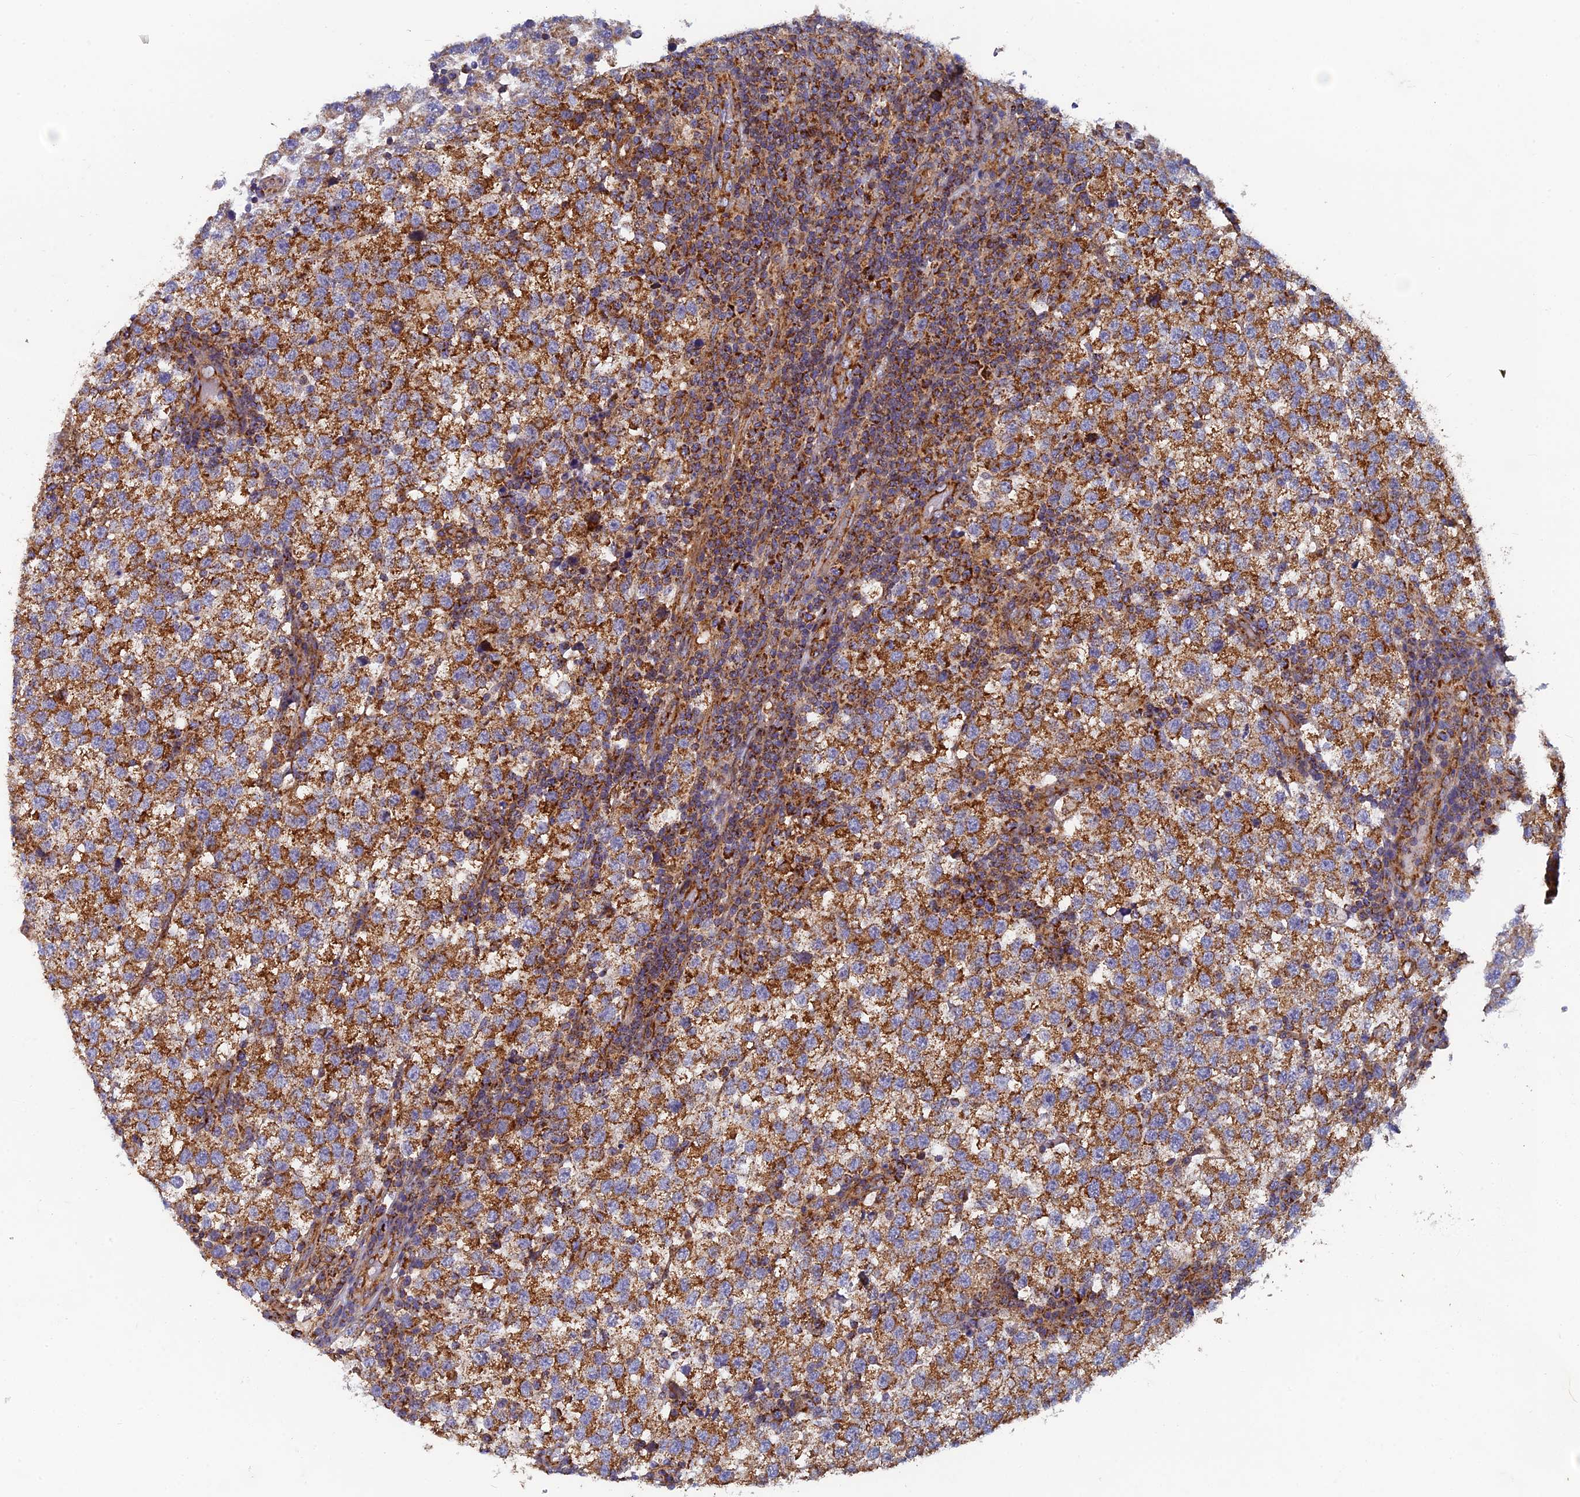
{"staining": {"intensity": "moderate", "quantity": ">75%", "location": "cytoplasmic/membranous"}, "tissue": "testis cancer", "cell_type": "Tumor cells", "image_type": "cancer", "snomed": [{"axis": "morphology", "description": "Seminoma, NOS"}, {"axis": "topography", "description": "Testis"}], "caption": "Testis seminoma stained for a protein (brown) reveals moderate cytoplasmic/membranous positive expression in about >75% of tumor cells.", "gene": "MRPS9", "patient": {"sex": "male", "age": 34}}